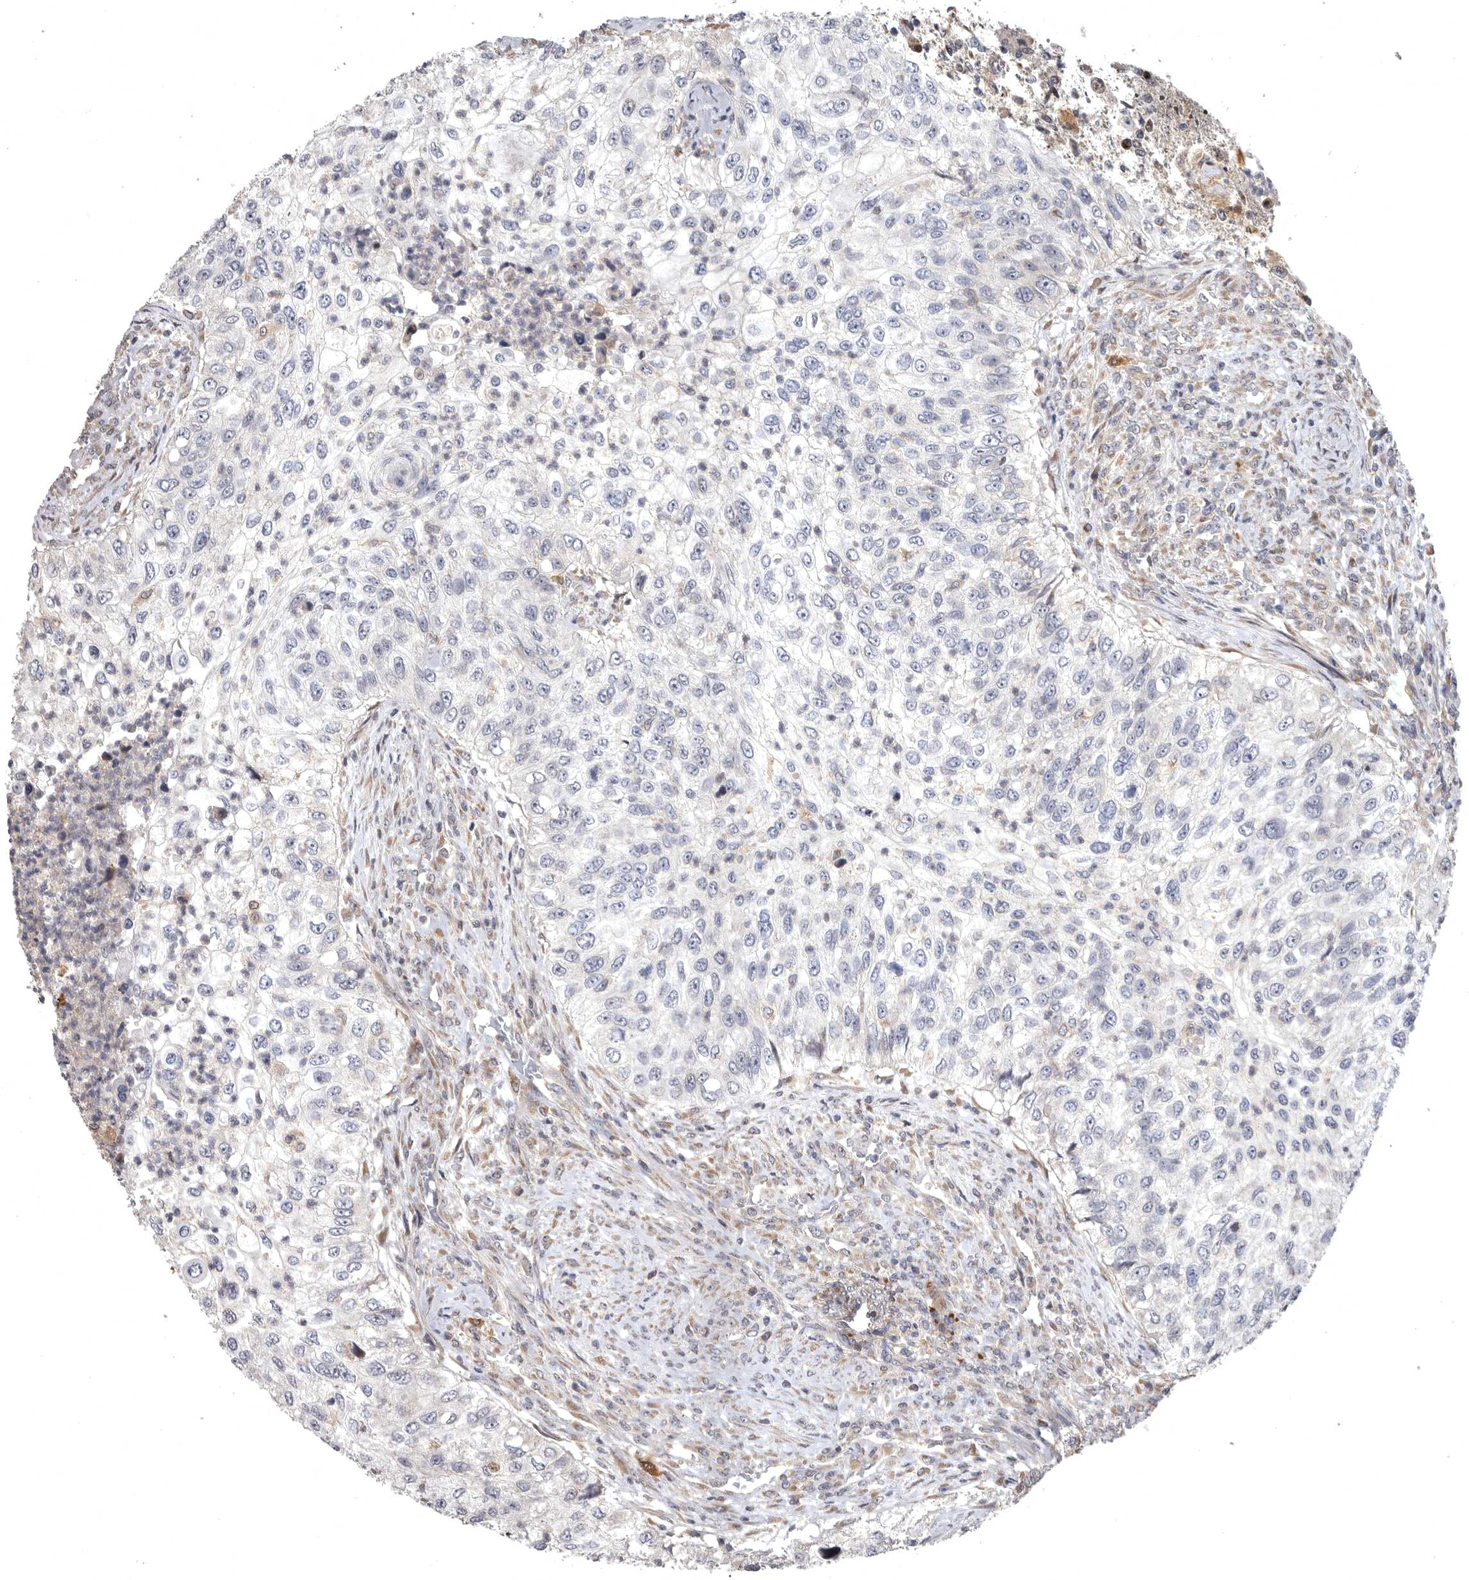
{"staining": {"intensity": "negative", "quantity": "none", "location": "none"}, "tissue": "urothelial cancer", "cell_type": "Tumor cells", "image_type": "cancer", "snomed": [{"axis": "morphology", "description": "Urothelial carcinoma, High grade"}, {"axis": "topography", "description": "Urinary bladder"}], "caption": "Tumor cells show no significant protein staining in high-grade urothelial carcinoma. (Stains: DAB IHC with hematoxylin counter stain, Microscopy: brightfield microscopy at high magnification).", "gene": "MAN2A1", "patient": {"sex": "female", "age": 60}}